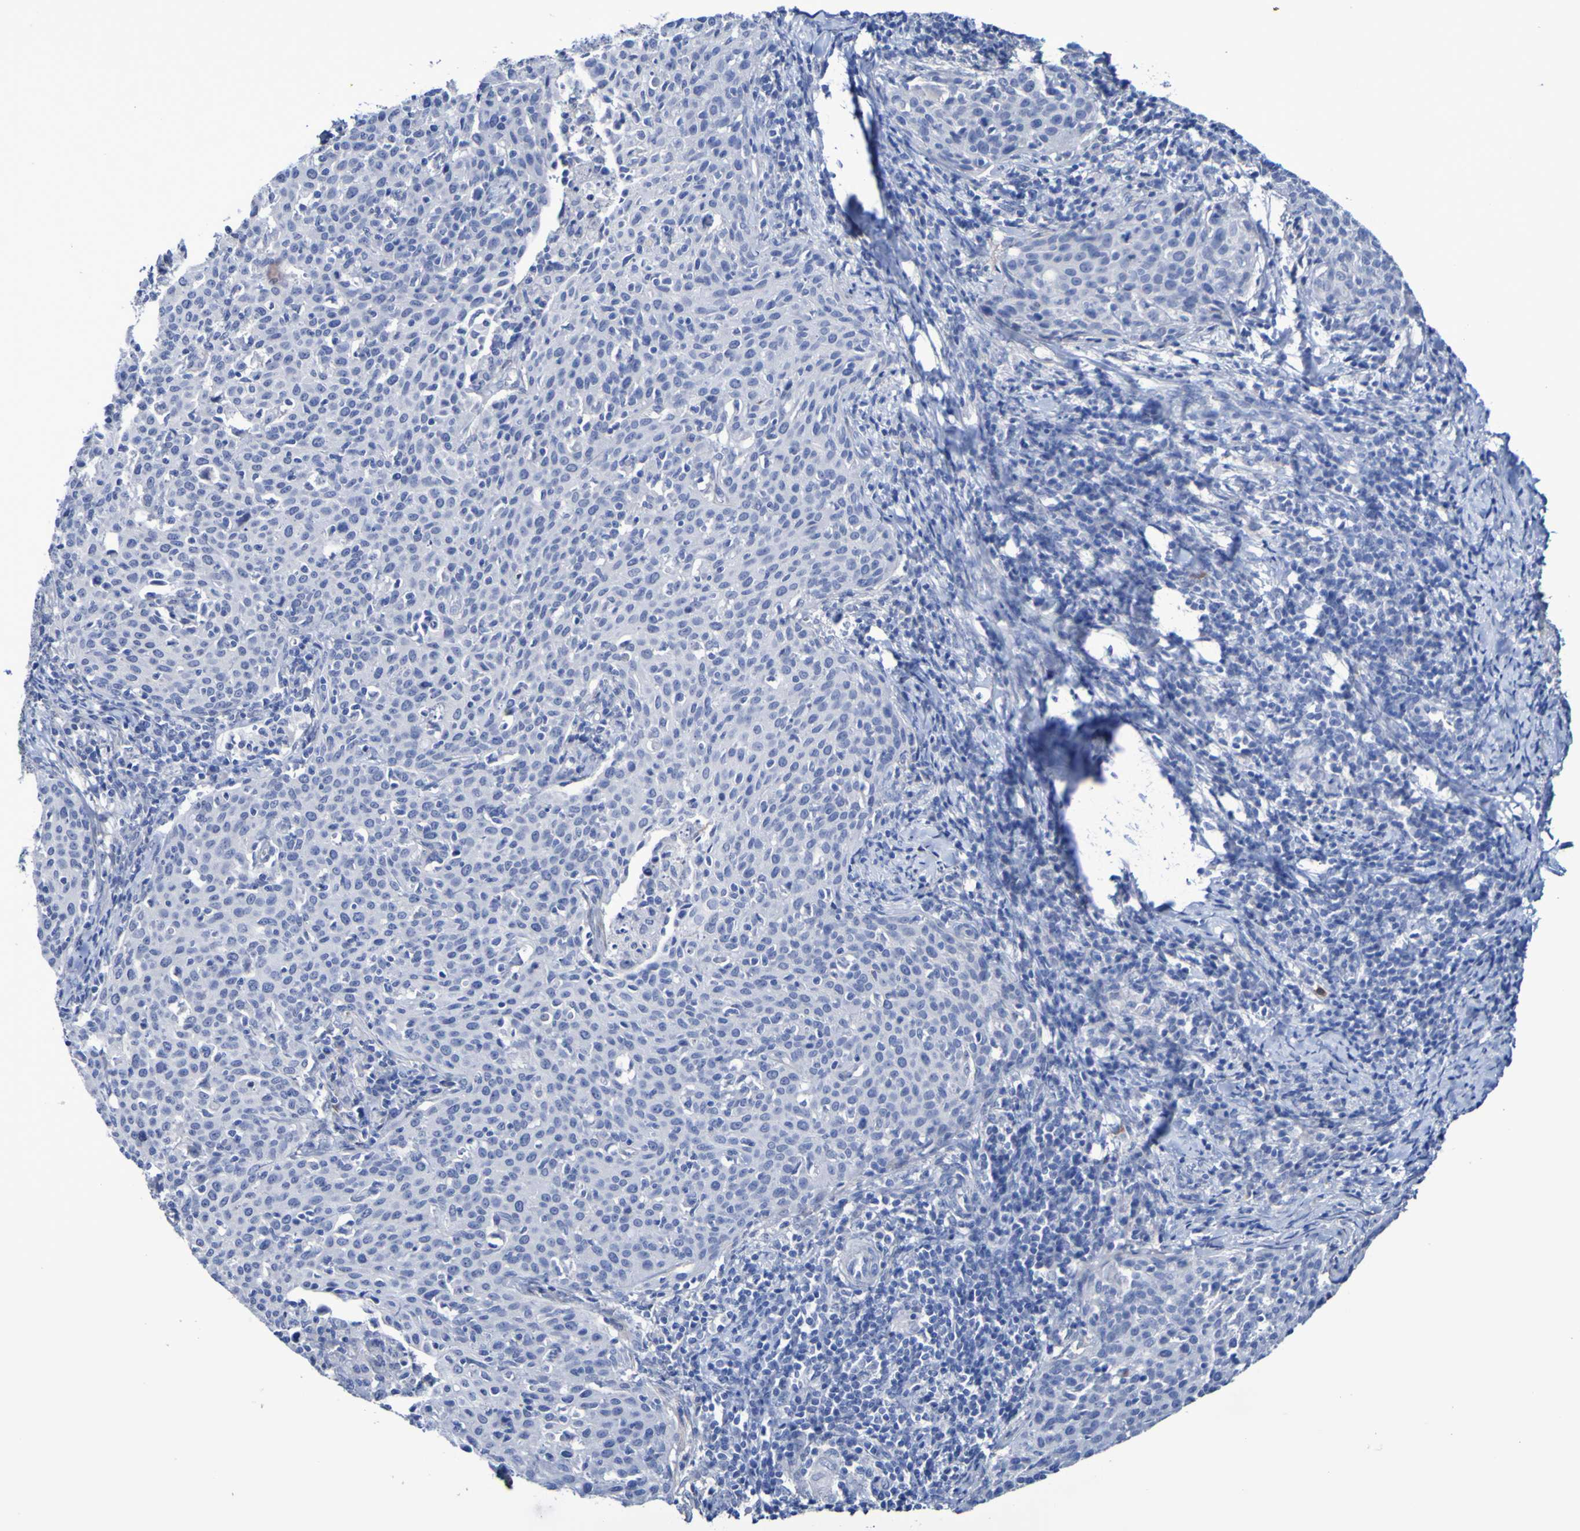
{"staining": {"intensity": "negative", "quantity": "none", "location": "none"}, "tissue": "cervical cancer", "cell_type": "Tumor cells", "image_type": "cancer", "snomed": [{"axis": "morphology", "description": "Squamous cell carcinoma, NOS"}, {"axis": "topography", "description": "Cervix"}], "caption": "A high-resolution histopathology image shows IHC staining of cervical squamous cell carcinoma, which displays no significant expression in tumor cells. (DAB (3,3'-diaminobenzidine) immunohistochemistry visualized using brightfield microscopy, high magnification).", "gene": "SGCB", "patient": {"sex": "female", "age": 38}}